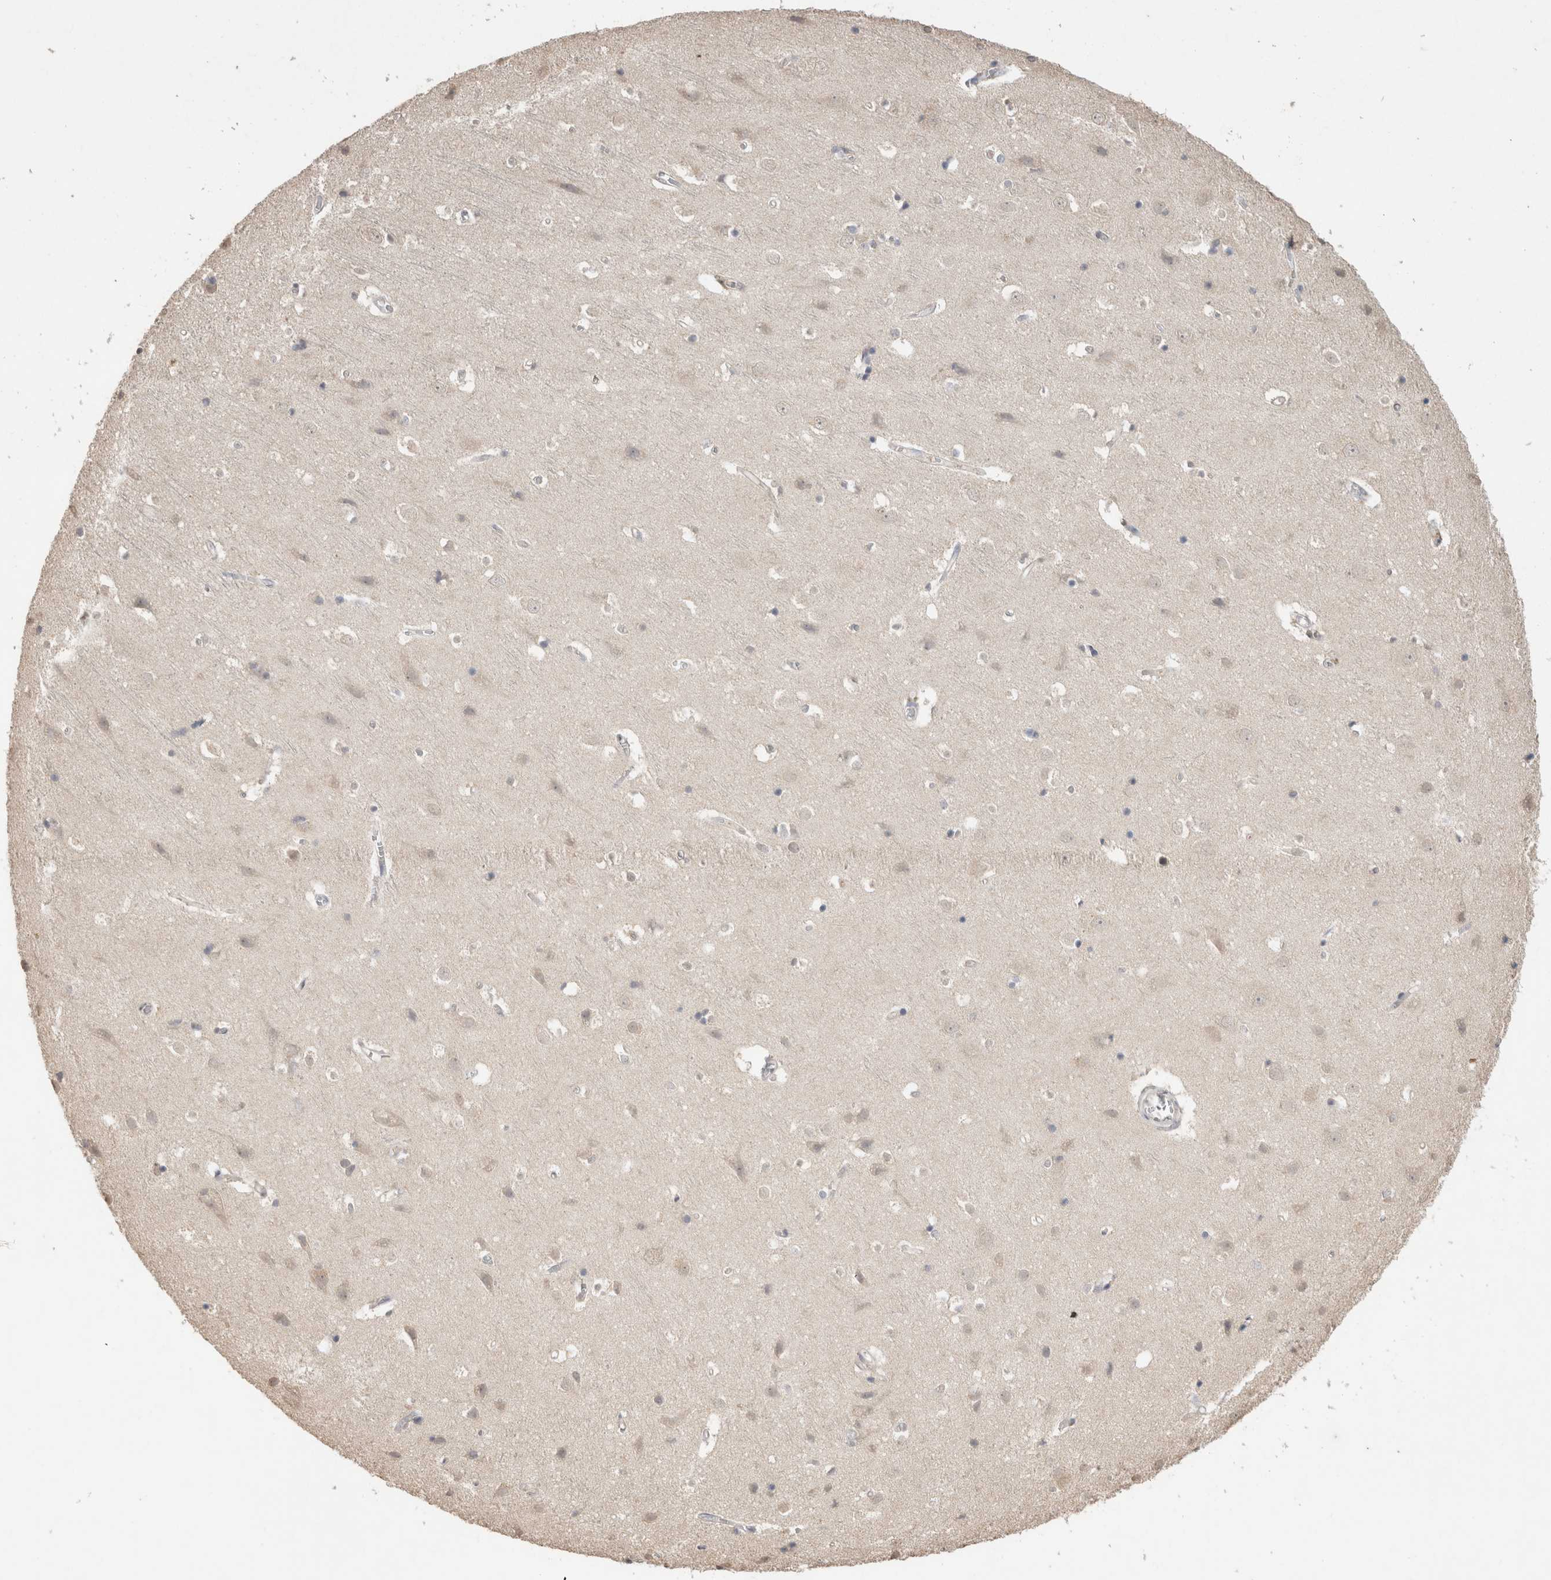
{"staining": {"intensity": "negative", "quantity": "none", "location": "none"}, "tissue": "cerebral cortex", "cell_type": "Endothelial cells", "image_type": "normal", "snomed": [{"axis": "morphology", "description": "Normal tissue, NOS"}, {"axis": "topography", "description": "Cerebral cortex"}], "caption": "This histopathology image is of unremarkable cerebral cortex stained with IHC to label a protein in brown with the nuclei are counter-stained blue. There is no positivity in endothelial cells.", "gene": "NAALADL2", "patient": {"sex": "male", "age": 54}}